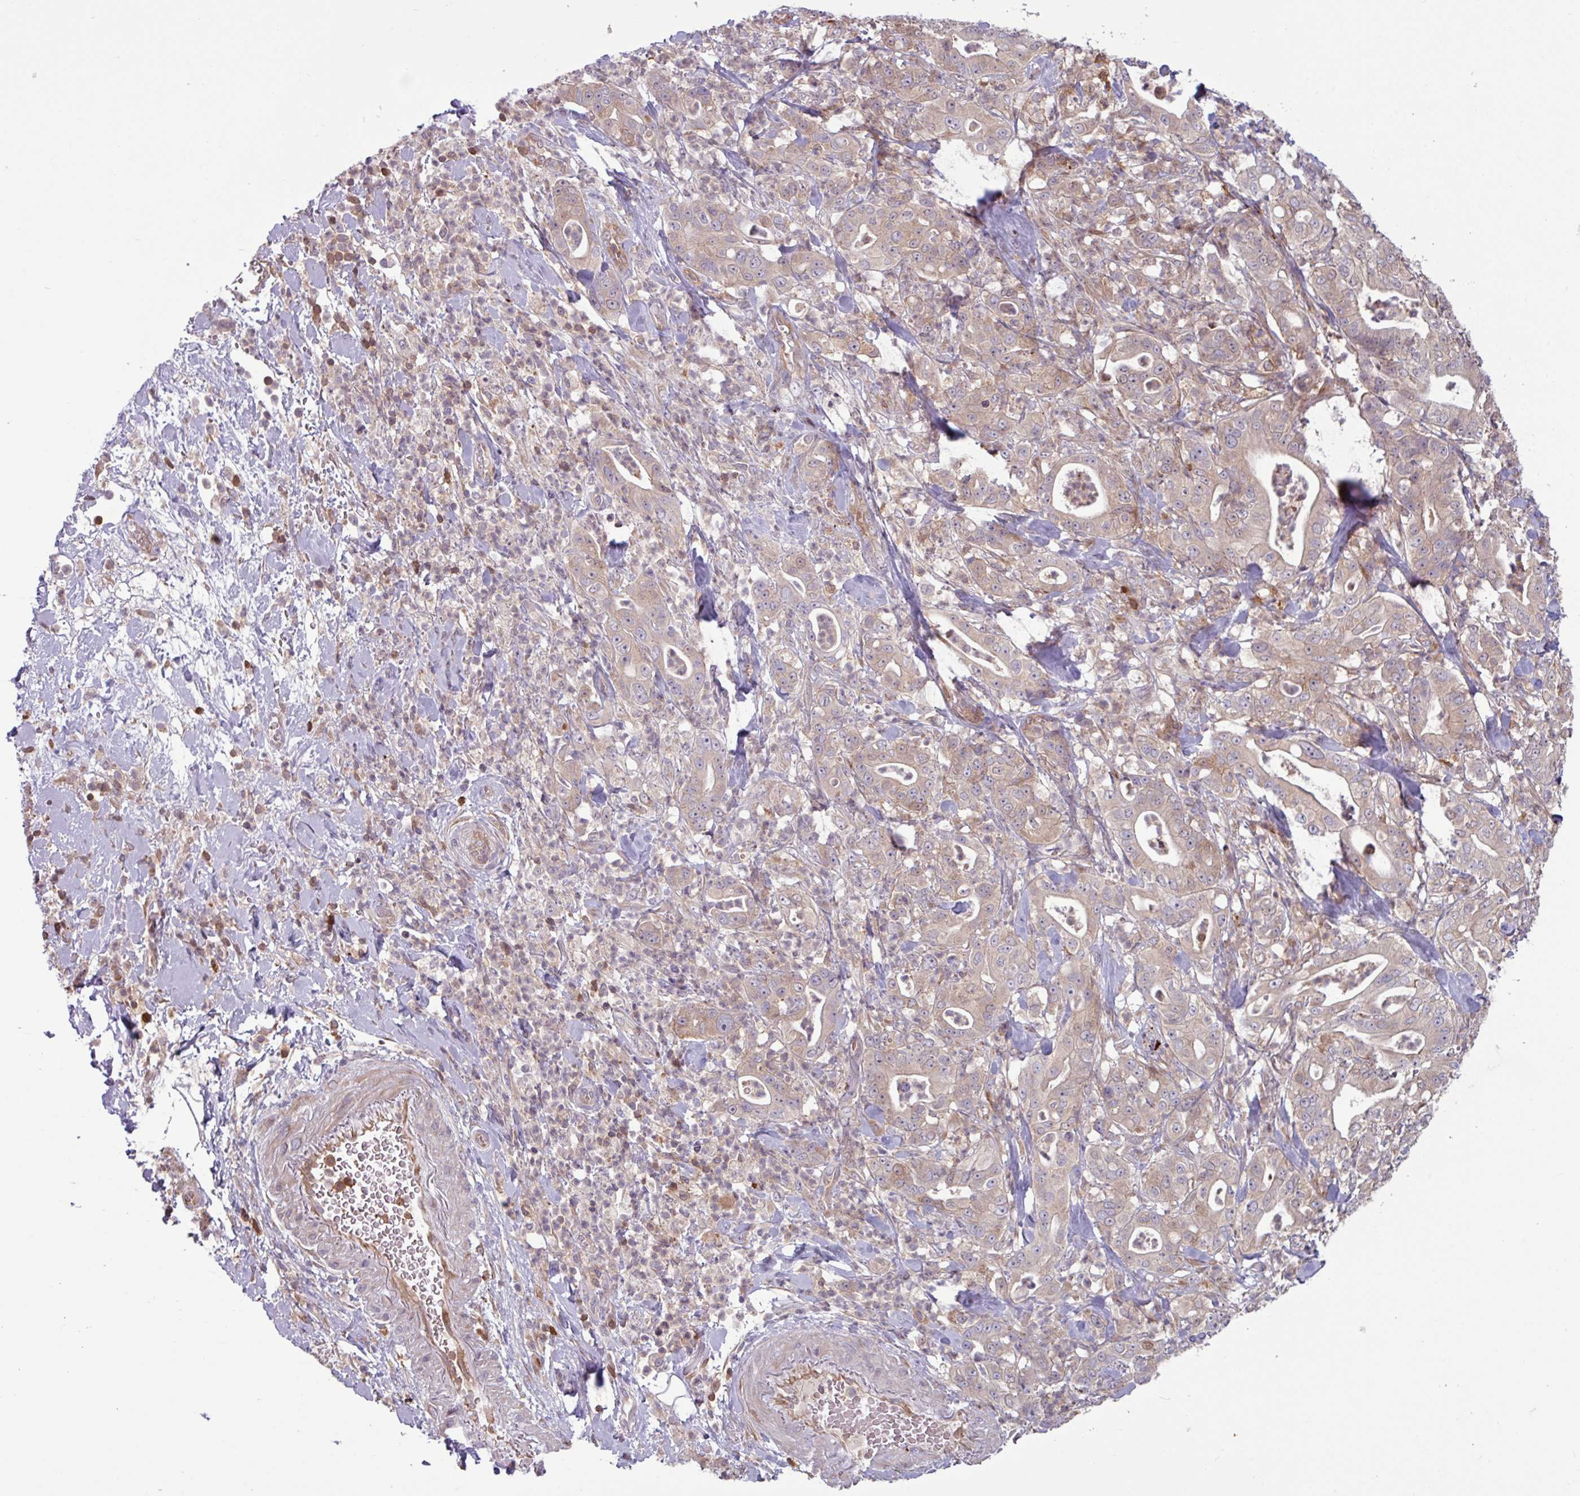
{"staining": {"intensity": "weak", "quantity": "25%-75%", "location": "cytoplasmic/membranous"}, "tissue": "pancreatic cancer", "cell_type": "Tumor cells", "image_type": "cancer", "snomed": [{"axis": "morphology", "description": "Adenocarcinoma, NOS"}, {"axis": "topography", "description": "Pancreas"}], "caption": "Immunohistochemical staining of human pancreatic cancer reveals weak cytoplasmic/membranous protein positivity in approximately 25%-75% of tumor cells.", "gene": "SEC61G", "patient": {"sex": "male", "age": 71}}